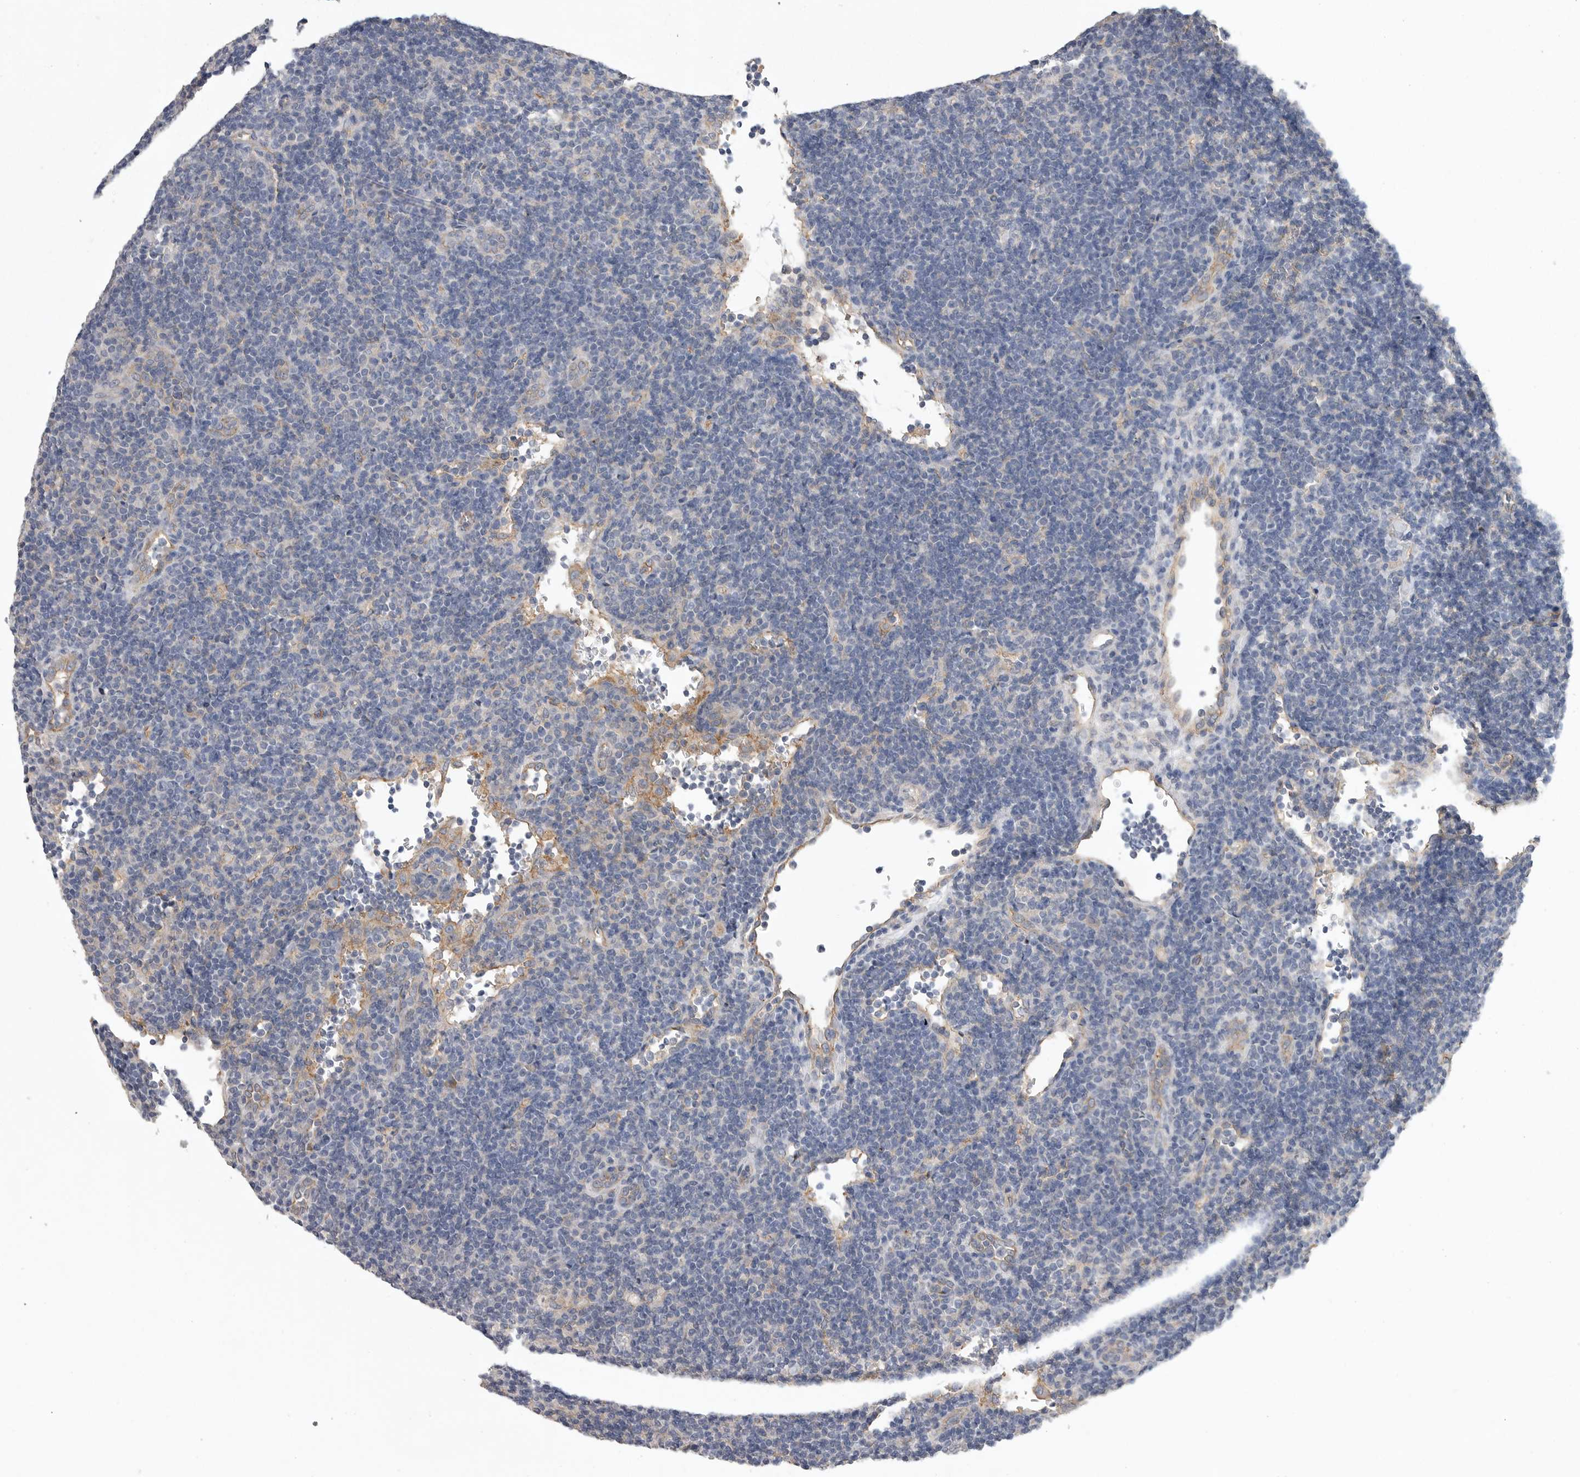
{"staining": {"intensity": "negative", "quantity": "none", "location": "none"}, "tissue": "lymphoma", "cell_type": "Tumor cells", "image_type": "cancer", "snomed": [{"axis": "morphology", "description": "Hodgkin's disease, NOS"}, {"axis": "topography", "description": "Lymph node"}], "caption": "The histopathology image reveals no significant staining in tumor cells of Hodgkin's disease.", "gene": "NECTIN2", "patient": {"sex": "female", "age": 57}}